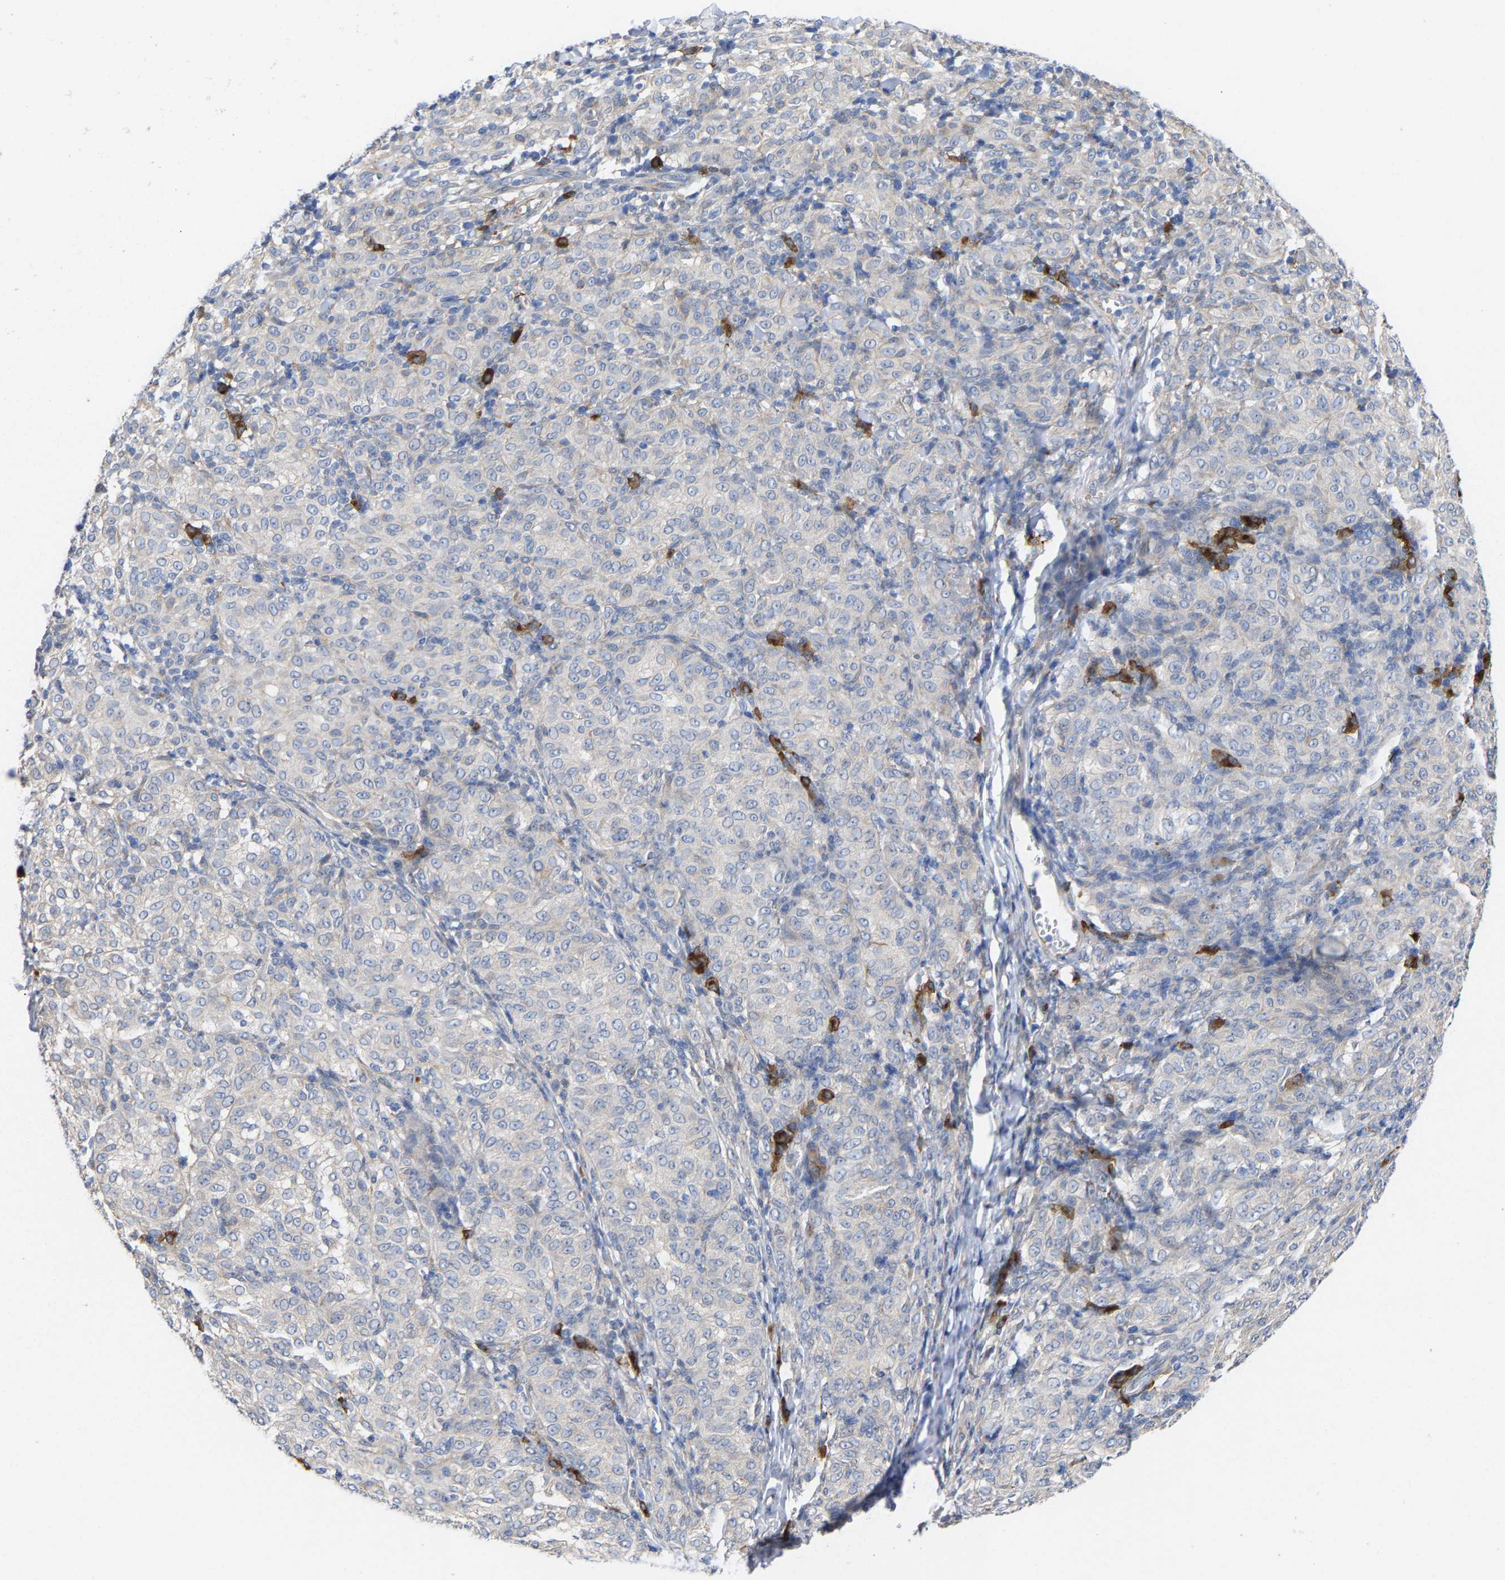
{"staining": {"intensity": "moderate", "quantity": "<25%", "location": "cytoplasmic/membranous"}, "tissue": "melanoma", "cell_type": "Tumor cells", "image_type": "cancer", "snomed": [{"axis": "morphology", "description": "Malignant melanoma, NOS"}, {"axis": "topography", "description": "Skin"}], "caption": "A histopathology image of malignant melanoma stained for a protein displays moderate cytoplasmic/membranous brown staining in tumor cells.", "gene": "PPP1R15A", "patient": {"sex": "female", "age": 72}}